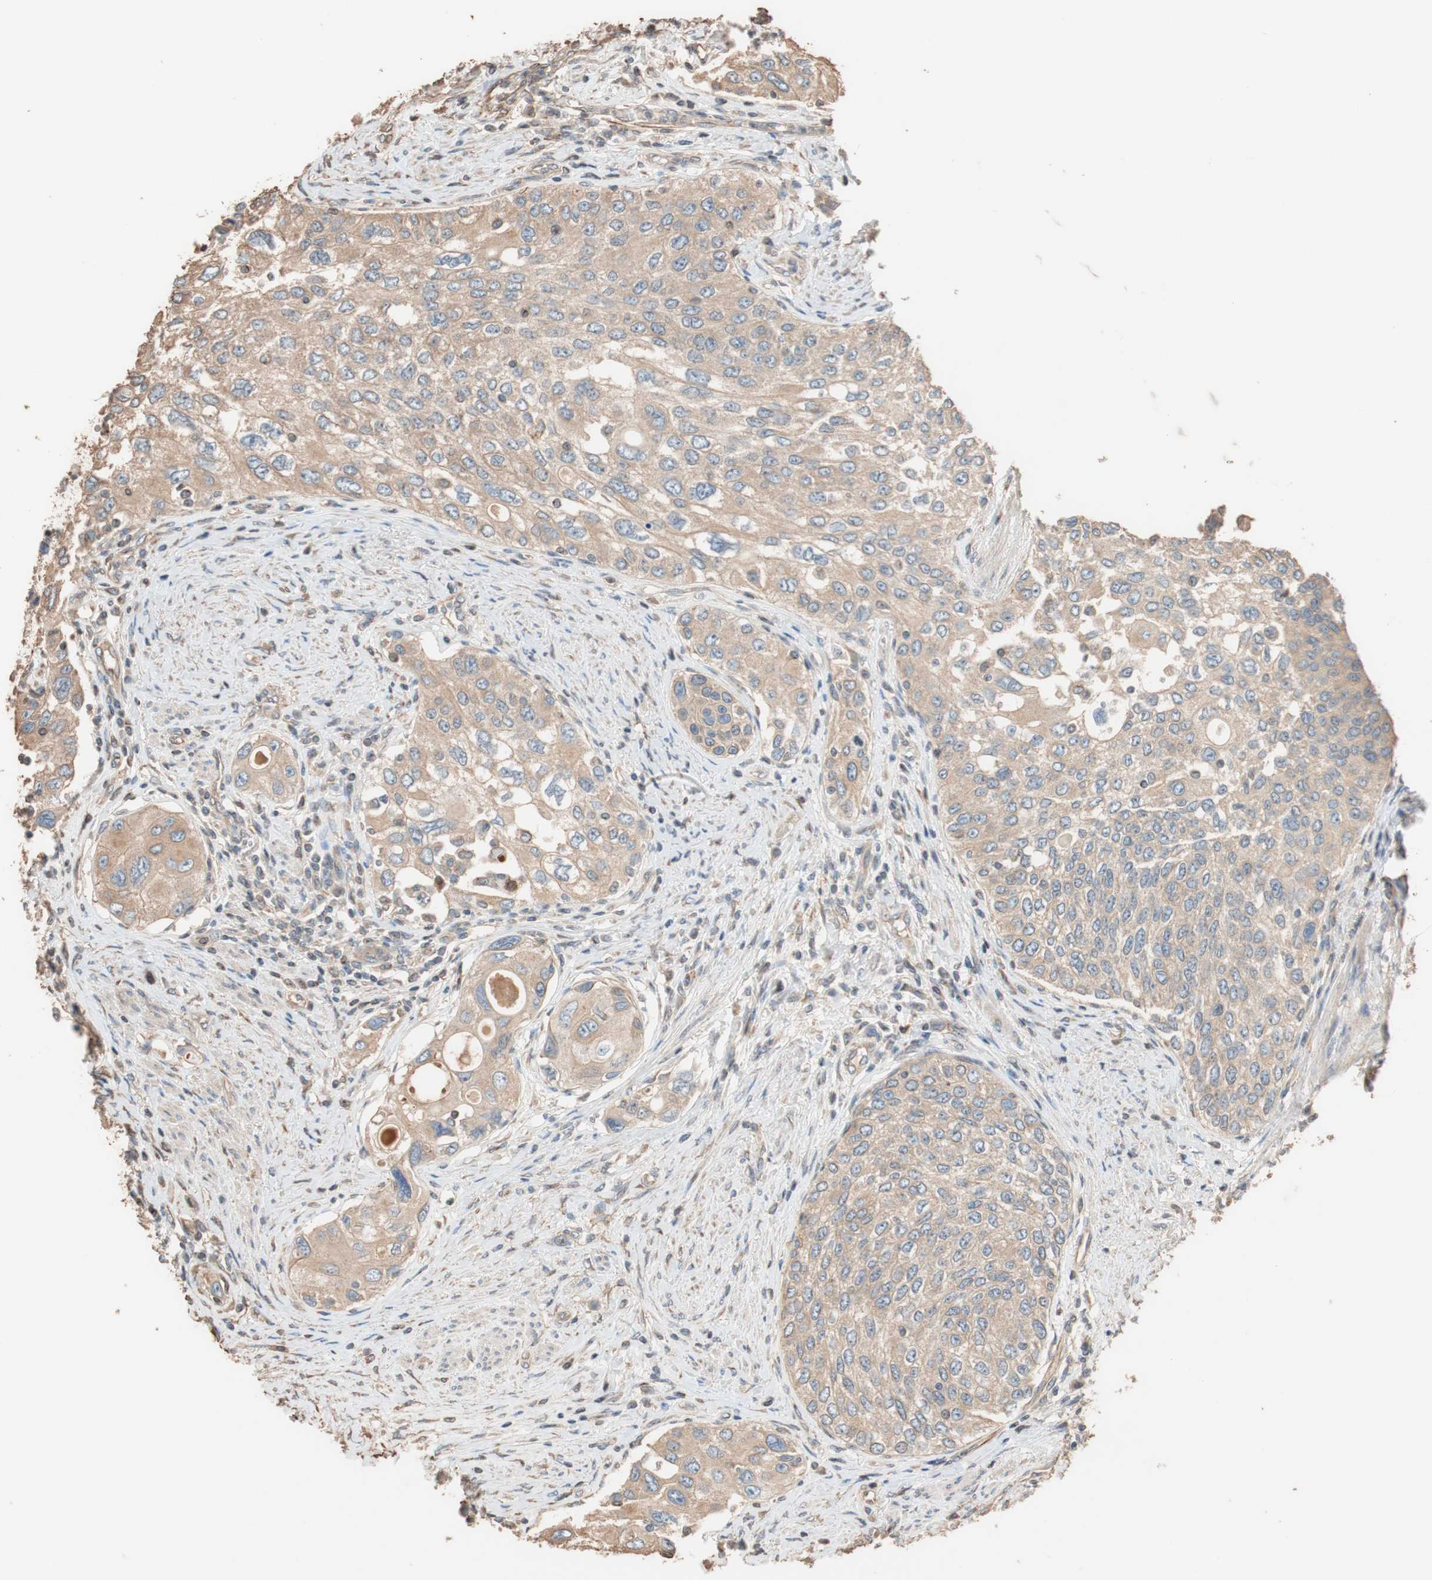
{"staining": {"intensity": "weak", "quantity": "25%-75%", "location": "cytoplasmic/membranous"}, "tissue": "urothelial cancer", "cell_type": "Tumor cells", "image_type": "cancer", "snomed": [{"axis": "morphology", "description": "Urothelial carcinoma, High grade"}, {"axis": "topography", "description": "Urinary bladder"}], "caption": "Weak cytoplasmic/membranous expression is appreciated in about 25%-75% of tumor cells in urothelial cancer. (Stains: DAB (3,3'-diaminobenzidine) in brown, nuclei in blue, Microscopy: brightfield microscopy at high magnification).", "gene": "TUBB", "patient": {"sex": "female", "age": 56}}